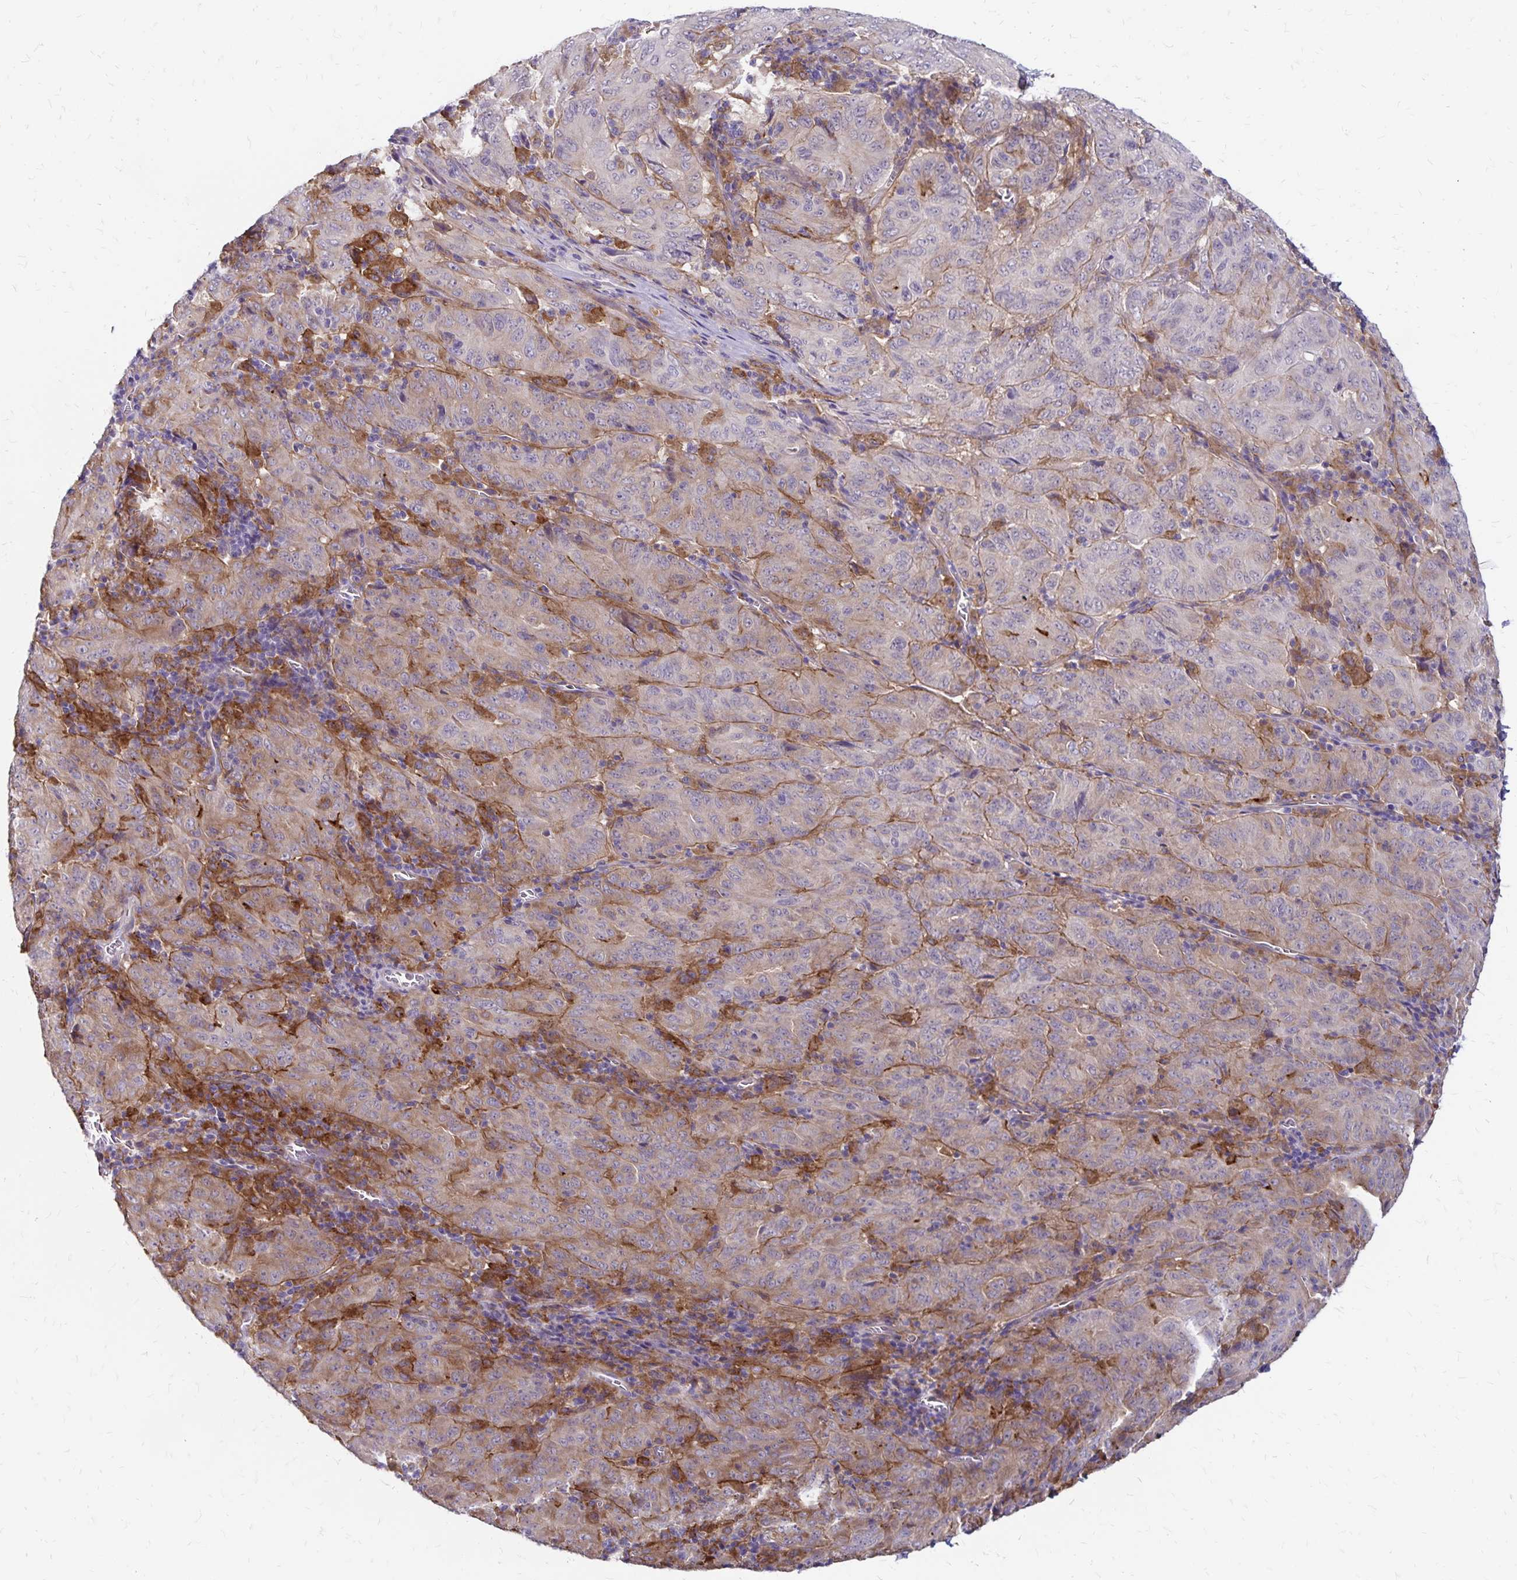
{"staining": {"intensity": "weak", "quantity": "<25%", "location": "cytoplasmic/membranous"}, "tissue": "pancreatic cancer", "cell_type": "Tumor cells", "image_type": "cancer", "snomed": [{"axis": "morphology", "description": "Adenocarcinoma, NOS"}, {"axis": "topography", "description": "Pancreas"}], "caption": "Immunohistochemical staining of pancreatic adenocarcinoma shows no significant staining in tumor cells.", "gene": "TNS3", "patient": {"sex": "male", "age": 63}}